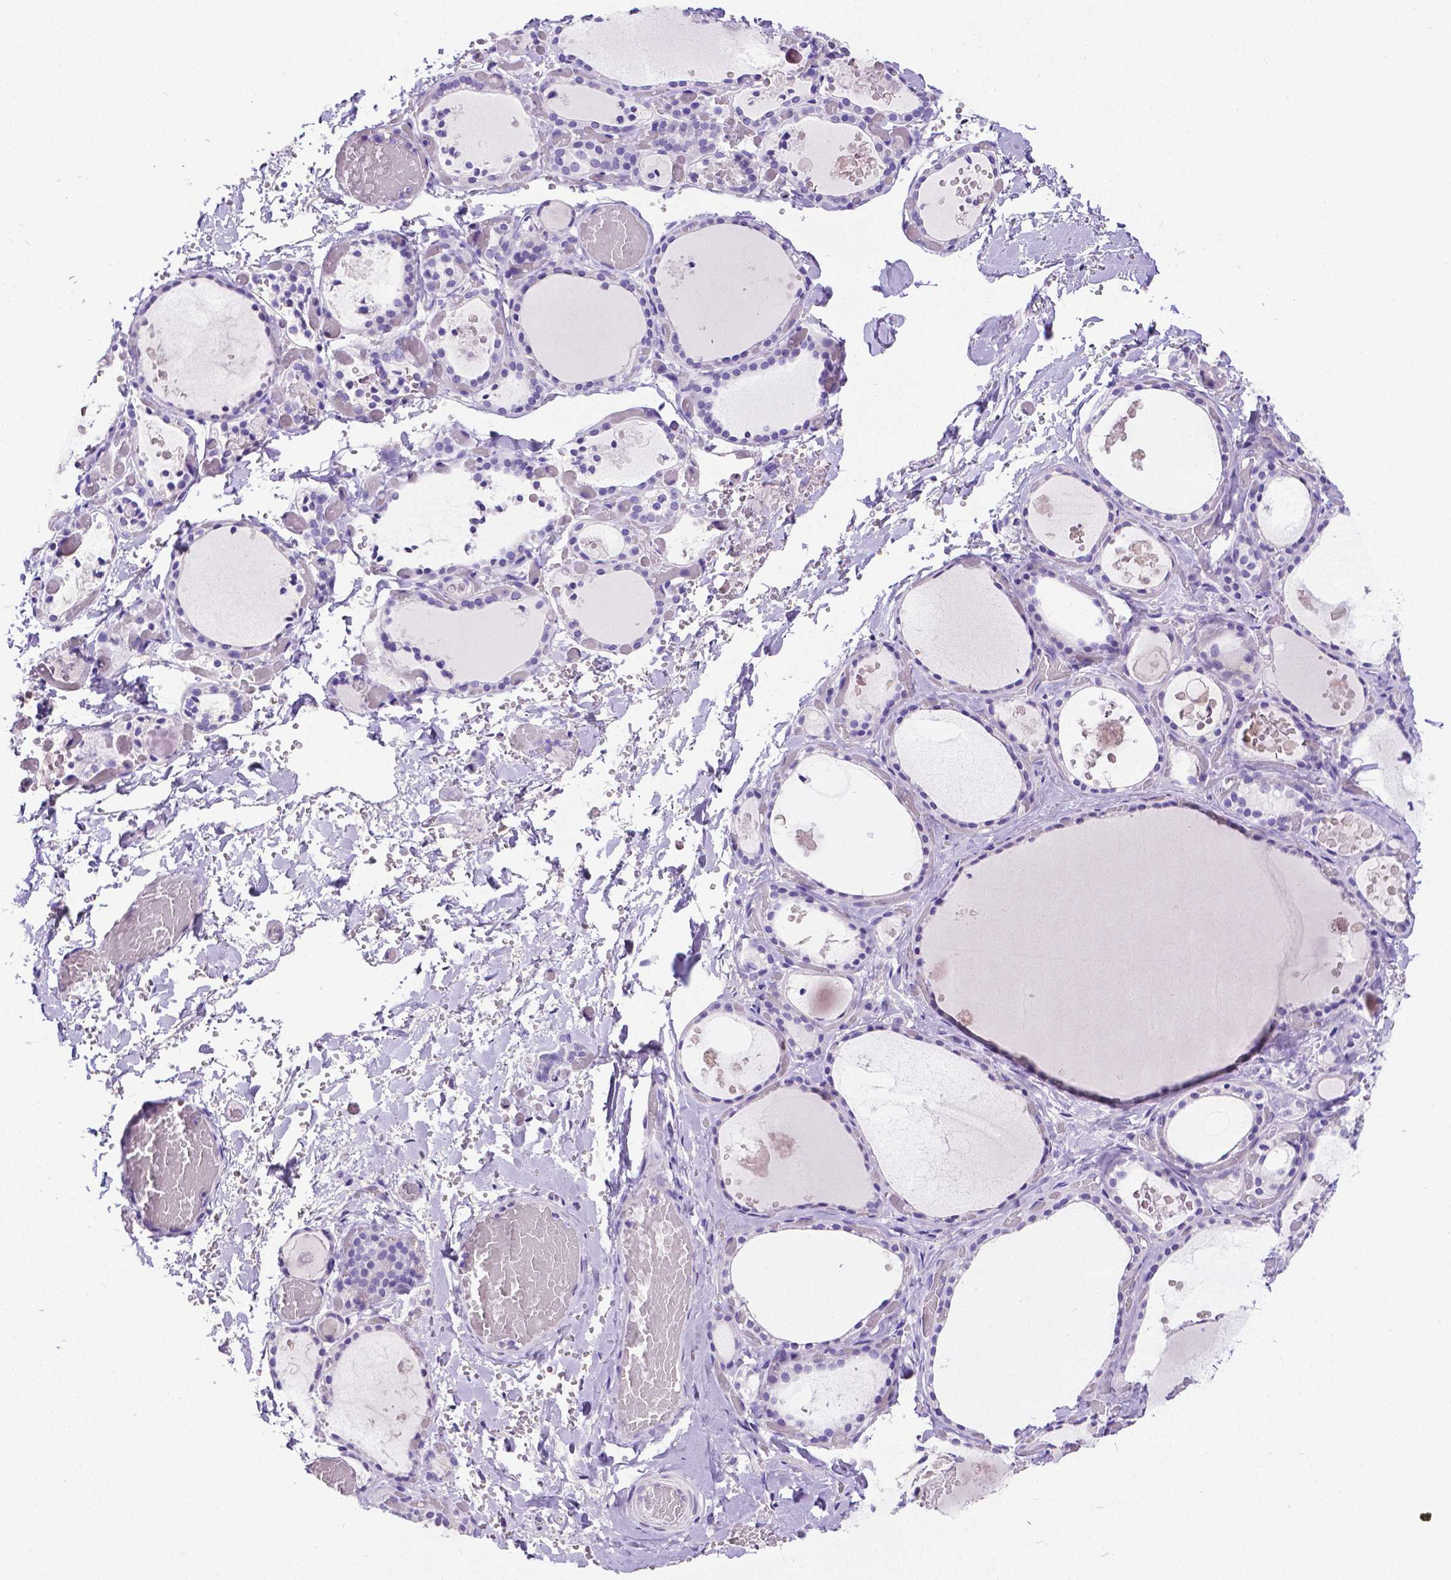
{"staining": {"intensity": "negative", "quantity": "none", "location": "none"}, "tissue": "thyroid gland", "cell_type": "Glandular cells", "image_type": "normal", "snomed": [{"axis": "morphology", "description": "Normal tissue, NOS"}, {"axis": "topography", "description": "Thyroid gland"}], "caption": "Unremarkable thyroid gland was stained to show a protein in brown. There is no significant staining in glandular cells. The staining is performed using DAB brown chromogen with nuclei counter-stained in using hematoxylin.", "gene": "SATB2", "patient": {"sex": "female", "age": 56}}